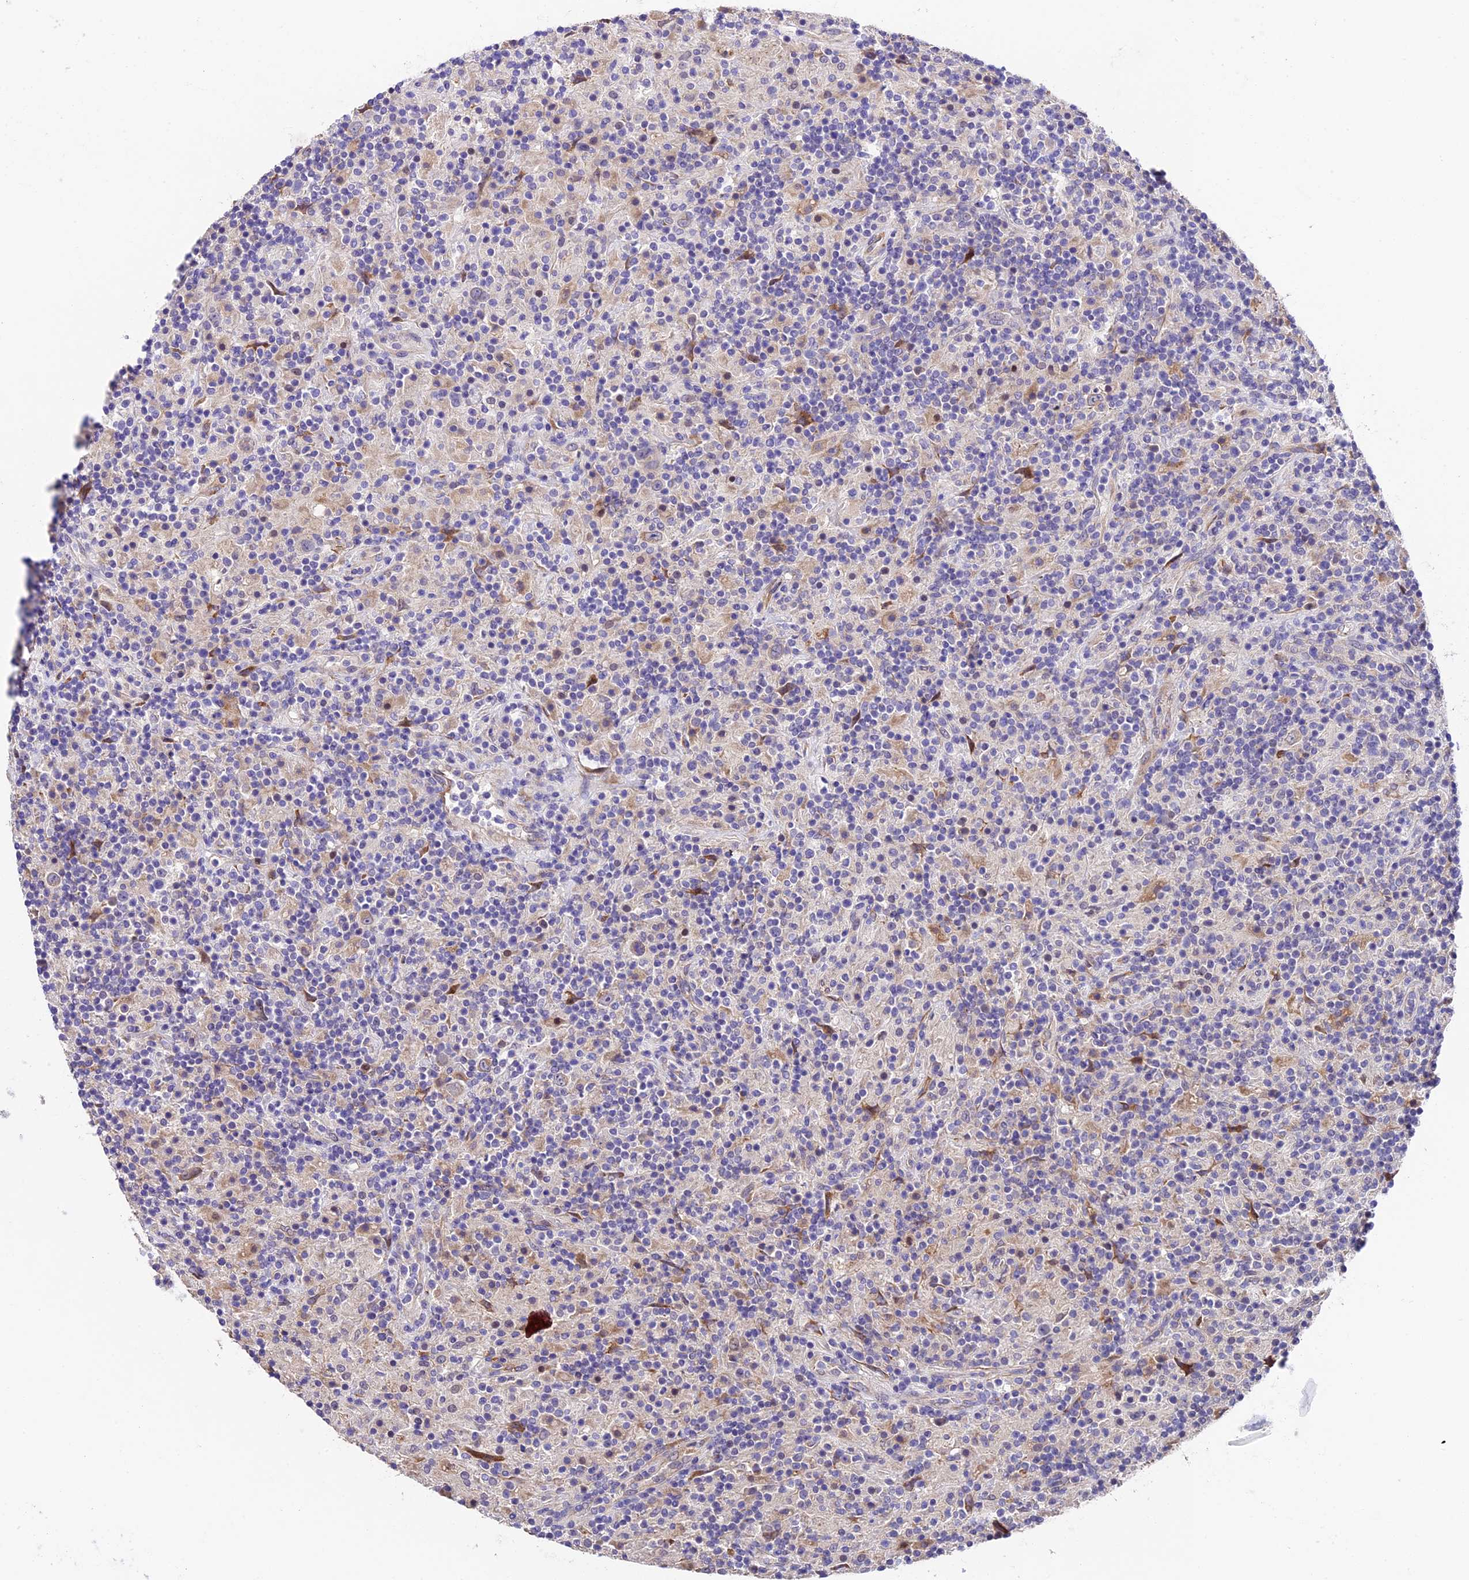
{"staining": {"intensity": "weak", "quantity": "<25%", "location": "cytoplasmic/membranous"}, "tissue": "lymphoma", "cell_type": "Tumor cells", "image_type": "cancer", "snomed": [{"axis": "morphology", "description": "Hodgkin's disease, NOS"}, {"axis": "topography", "description": "Lymph node"}], "caption": "Immunohistochemistry (IHC) of human lymphoma reveals no expression in tumor cells.", "gene": "LSM7", "patient": {"sex": "male", "age": 70}}